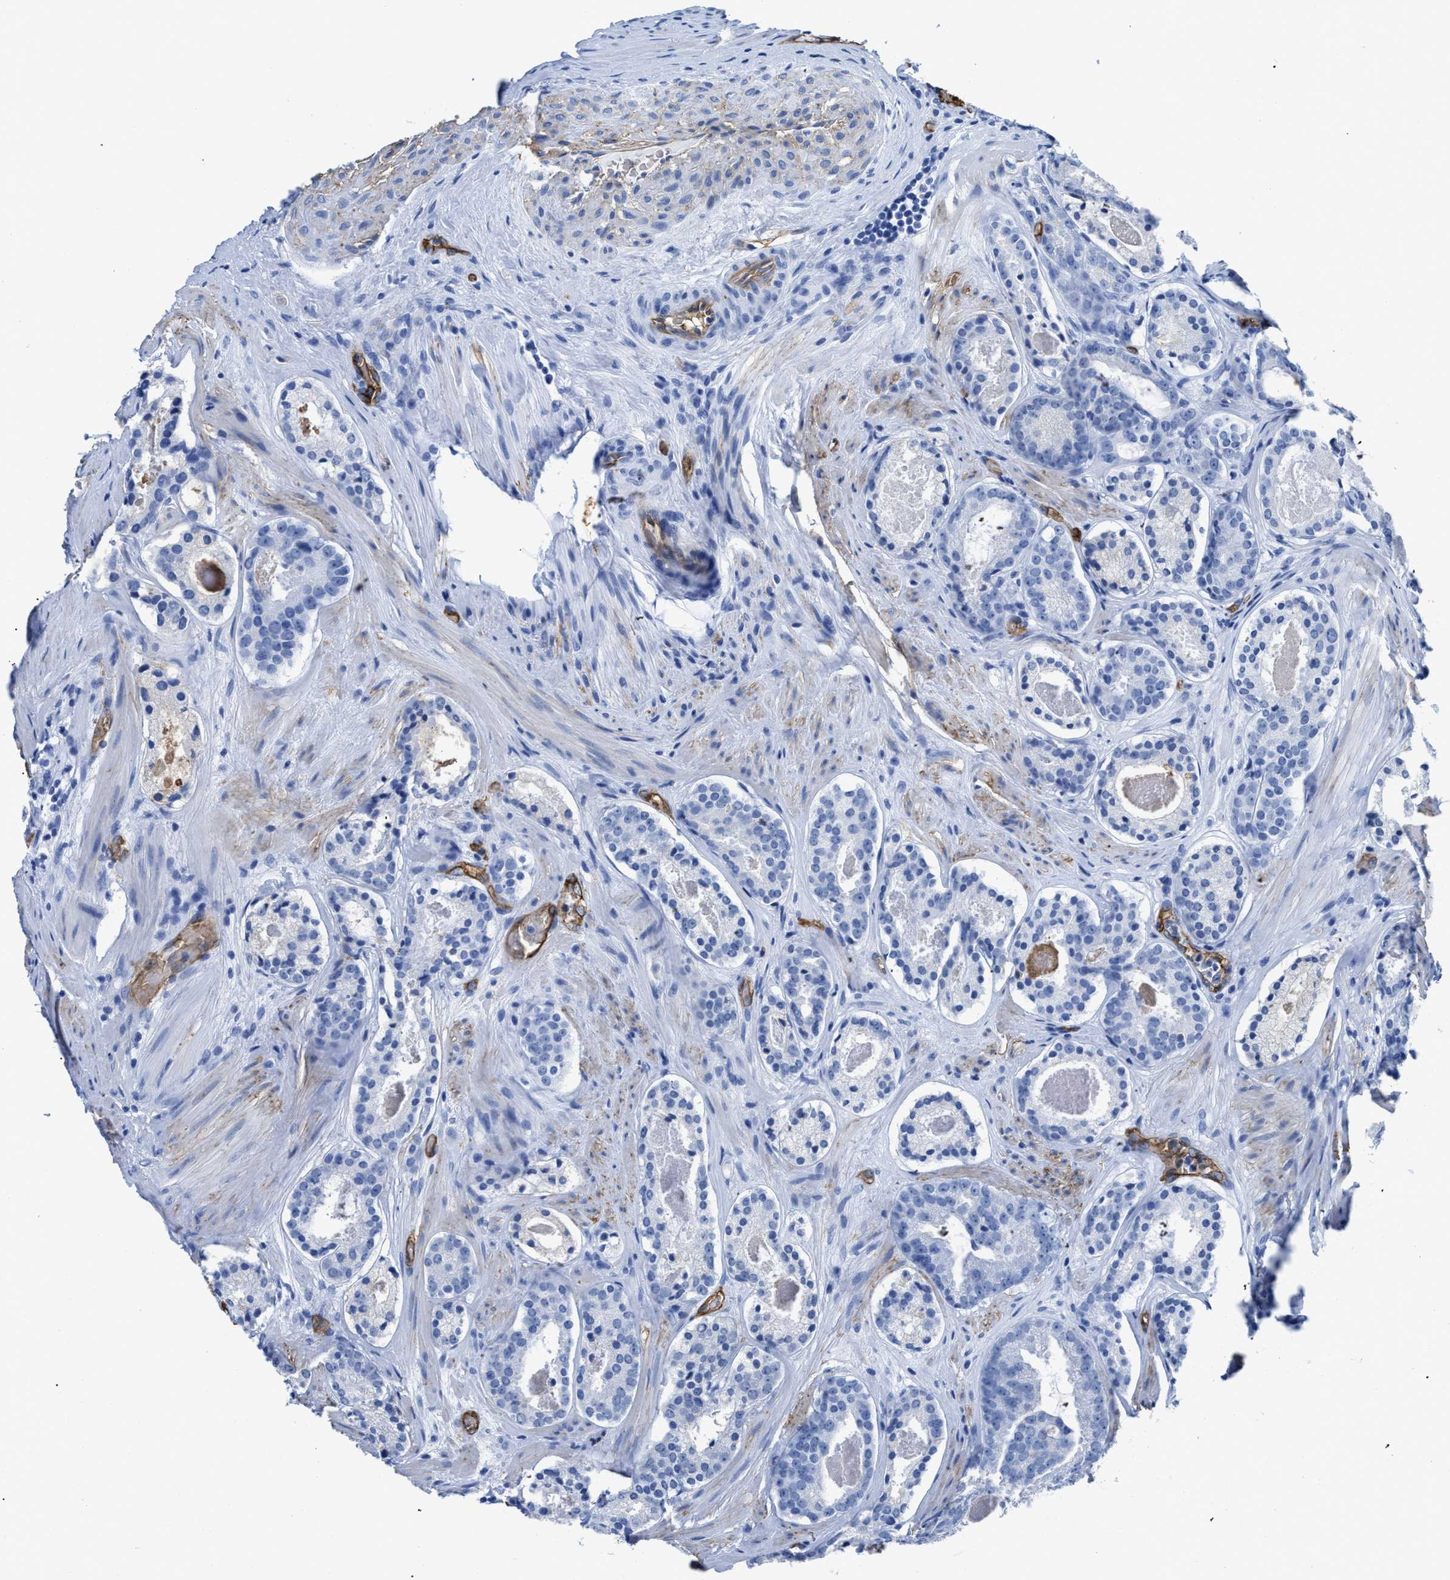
{"staining": {"intensity": "negative", "quantity": "none", "location": "none"}, "tissue": "prostate cancer", "cell_type": "Tumor cells", "image_type": "cancer", "snomed": [{"axis": "morphology", "description": "Adenocarcinoma, Low grade"}, {"axis": "topography", "description": "Prostate"}], "caption": "An immunohistochemistry image of low-grade adenocarcinoma (prostate) is shown. There is no staining in tumor cells of low-grade adenocarcinoma (prostate).", "gene": "AQP1", "patient": {"sex": "male", "age": 69}}